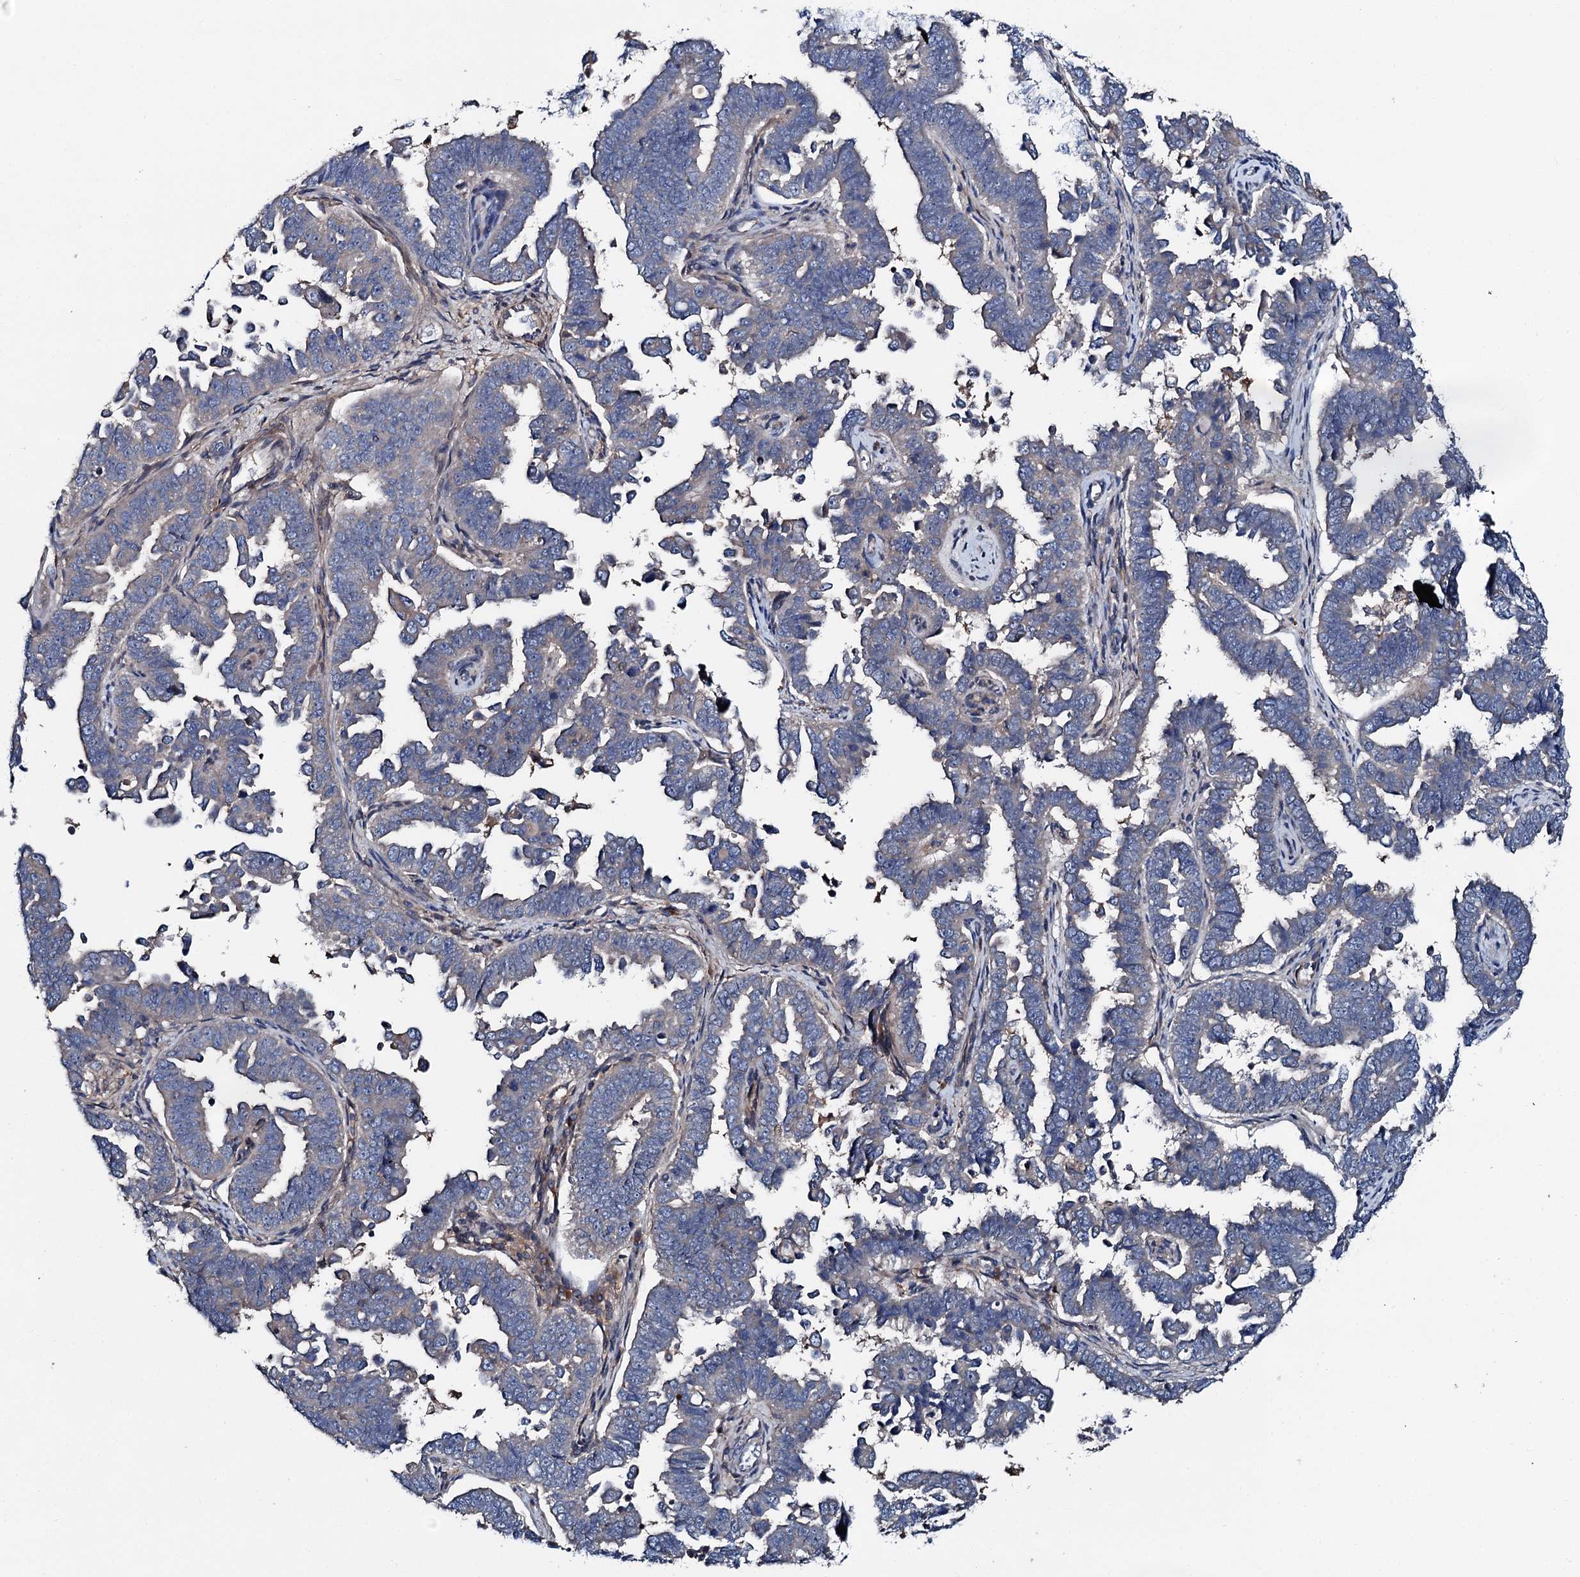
{"staining": {"intensity": "negative", "quantity": "none", "location": "none"}, "tissue": "endometrial cancer", "cell_type": "Tumor cells", "image_type": "cancer", "snomed": [{"axis": "morphology", "description": "Adenocarcinoma, NOS"}, {"axis": "topography", "description": "Endometrium"}], "caption": "Histopathology image shows no significant protein expression in tumor cells of endometrial cancer (adenocarcinoma).", "gene": "SLC22A25", "patient": {"sex": "female", "age": 75}}